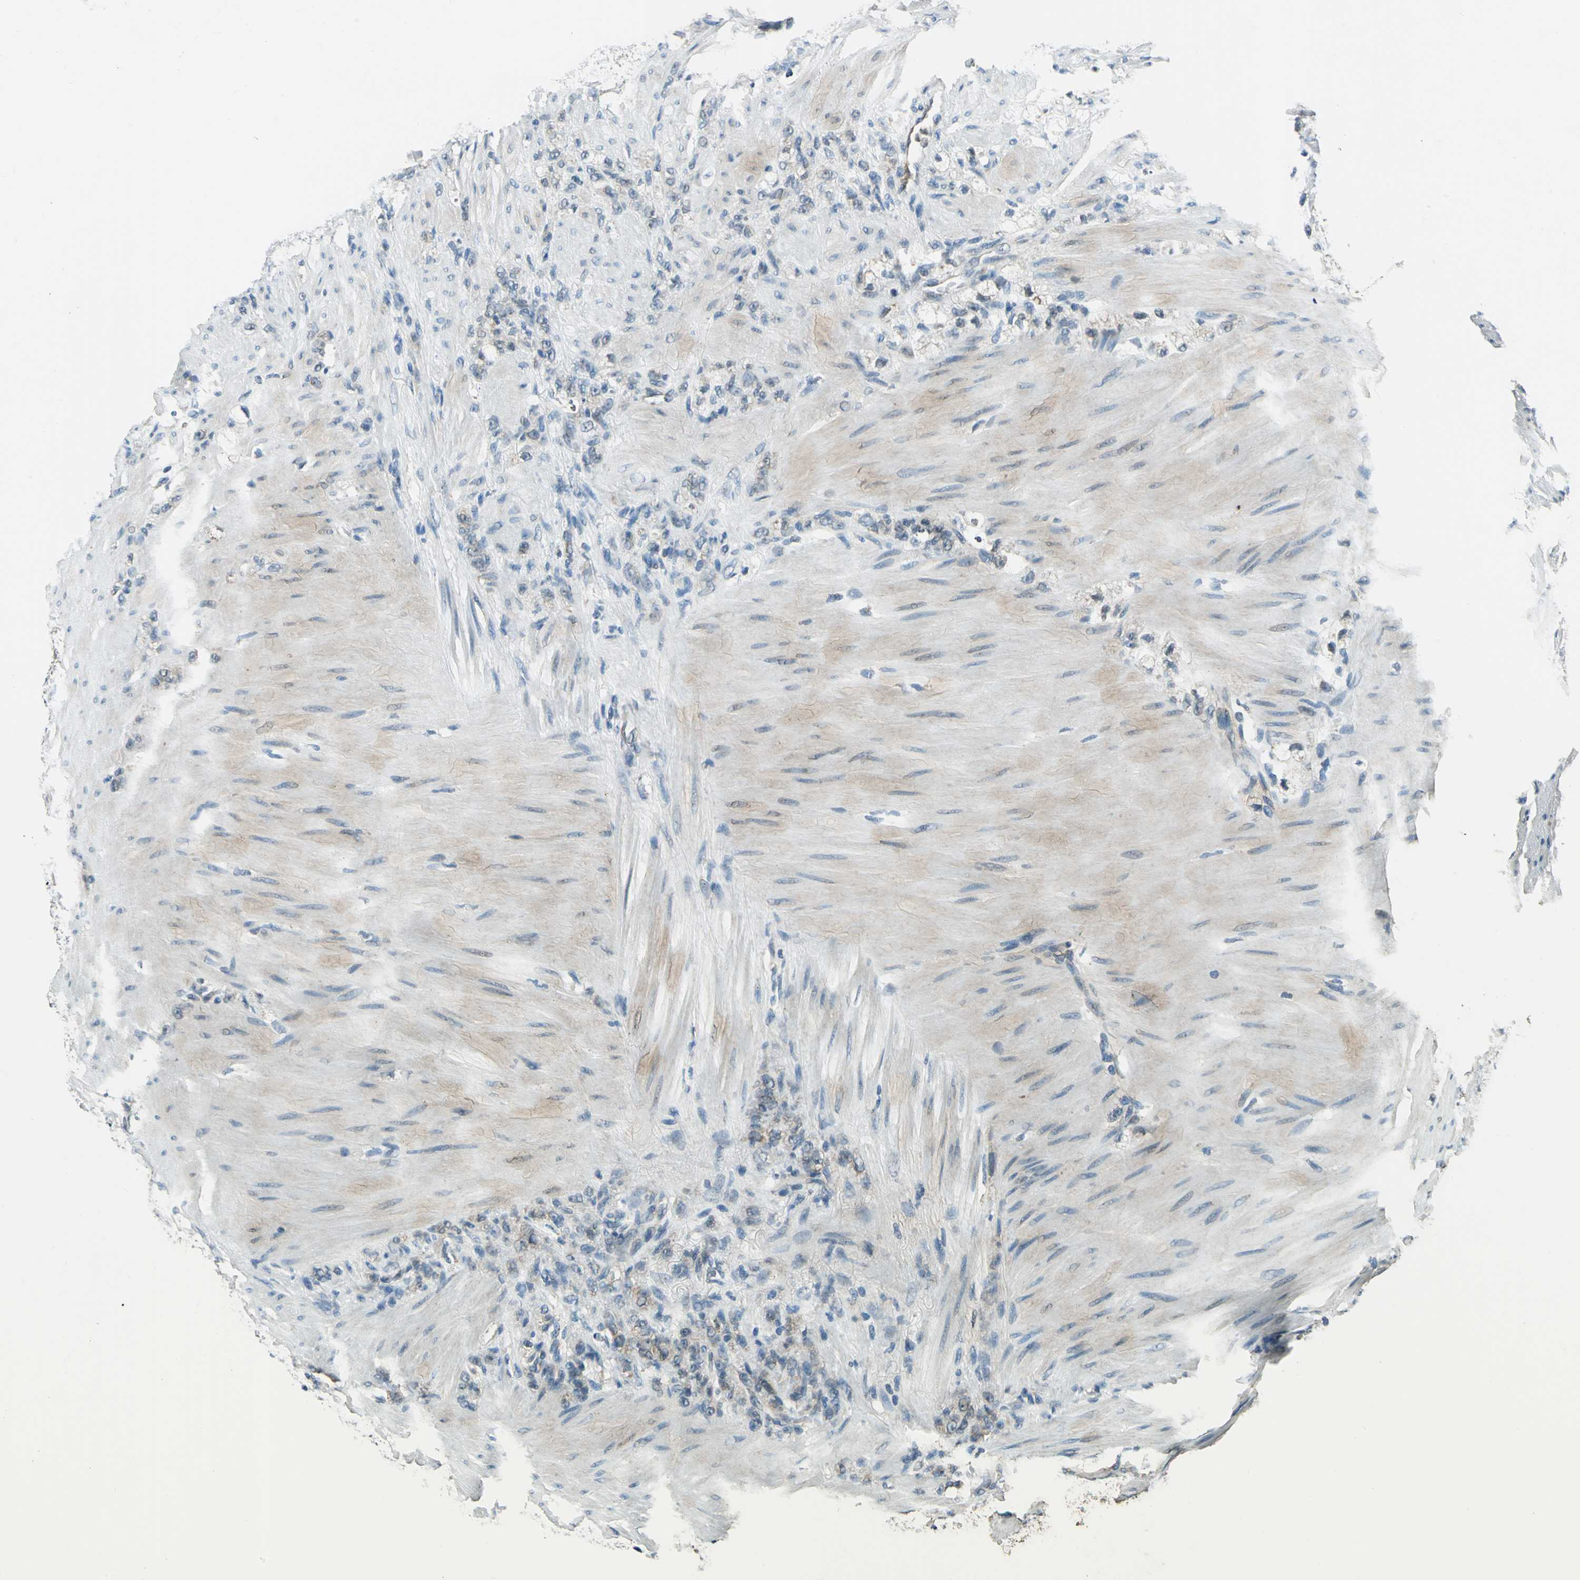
{"staining": {"intensity": "weak", "quantity": "25%-75%", "location": "cytoplasmic/membranous"}, "tissue": "stomach cancer", "cell_type": "Tumor cells", "image_type": "cancer", "snomed": [{"axis": "morphology", "description": "Adenocarcinoma, NOS"}, {"axis": "topography", "description": "Stomach"}], "caption": "Immunohistochemistry (IHC) (DAB (3,3'-diaminobenzidine)) staining of stomach cancer reveals weak cytoplasmic/membranous protein staining in about 25%-75% of tumor cells.", "gene": "NUDT2", "patient": {"sex": "male", "age": 82}}